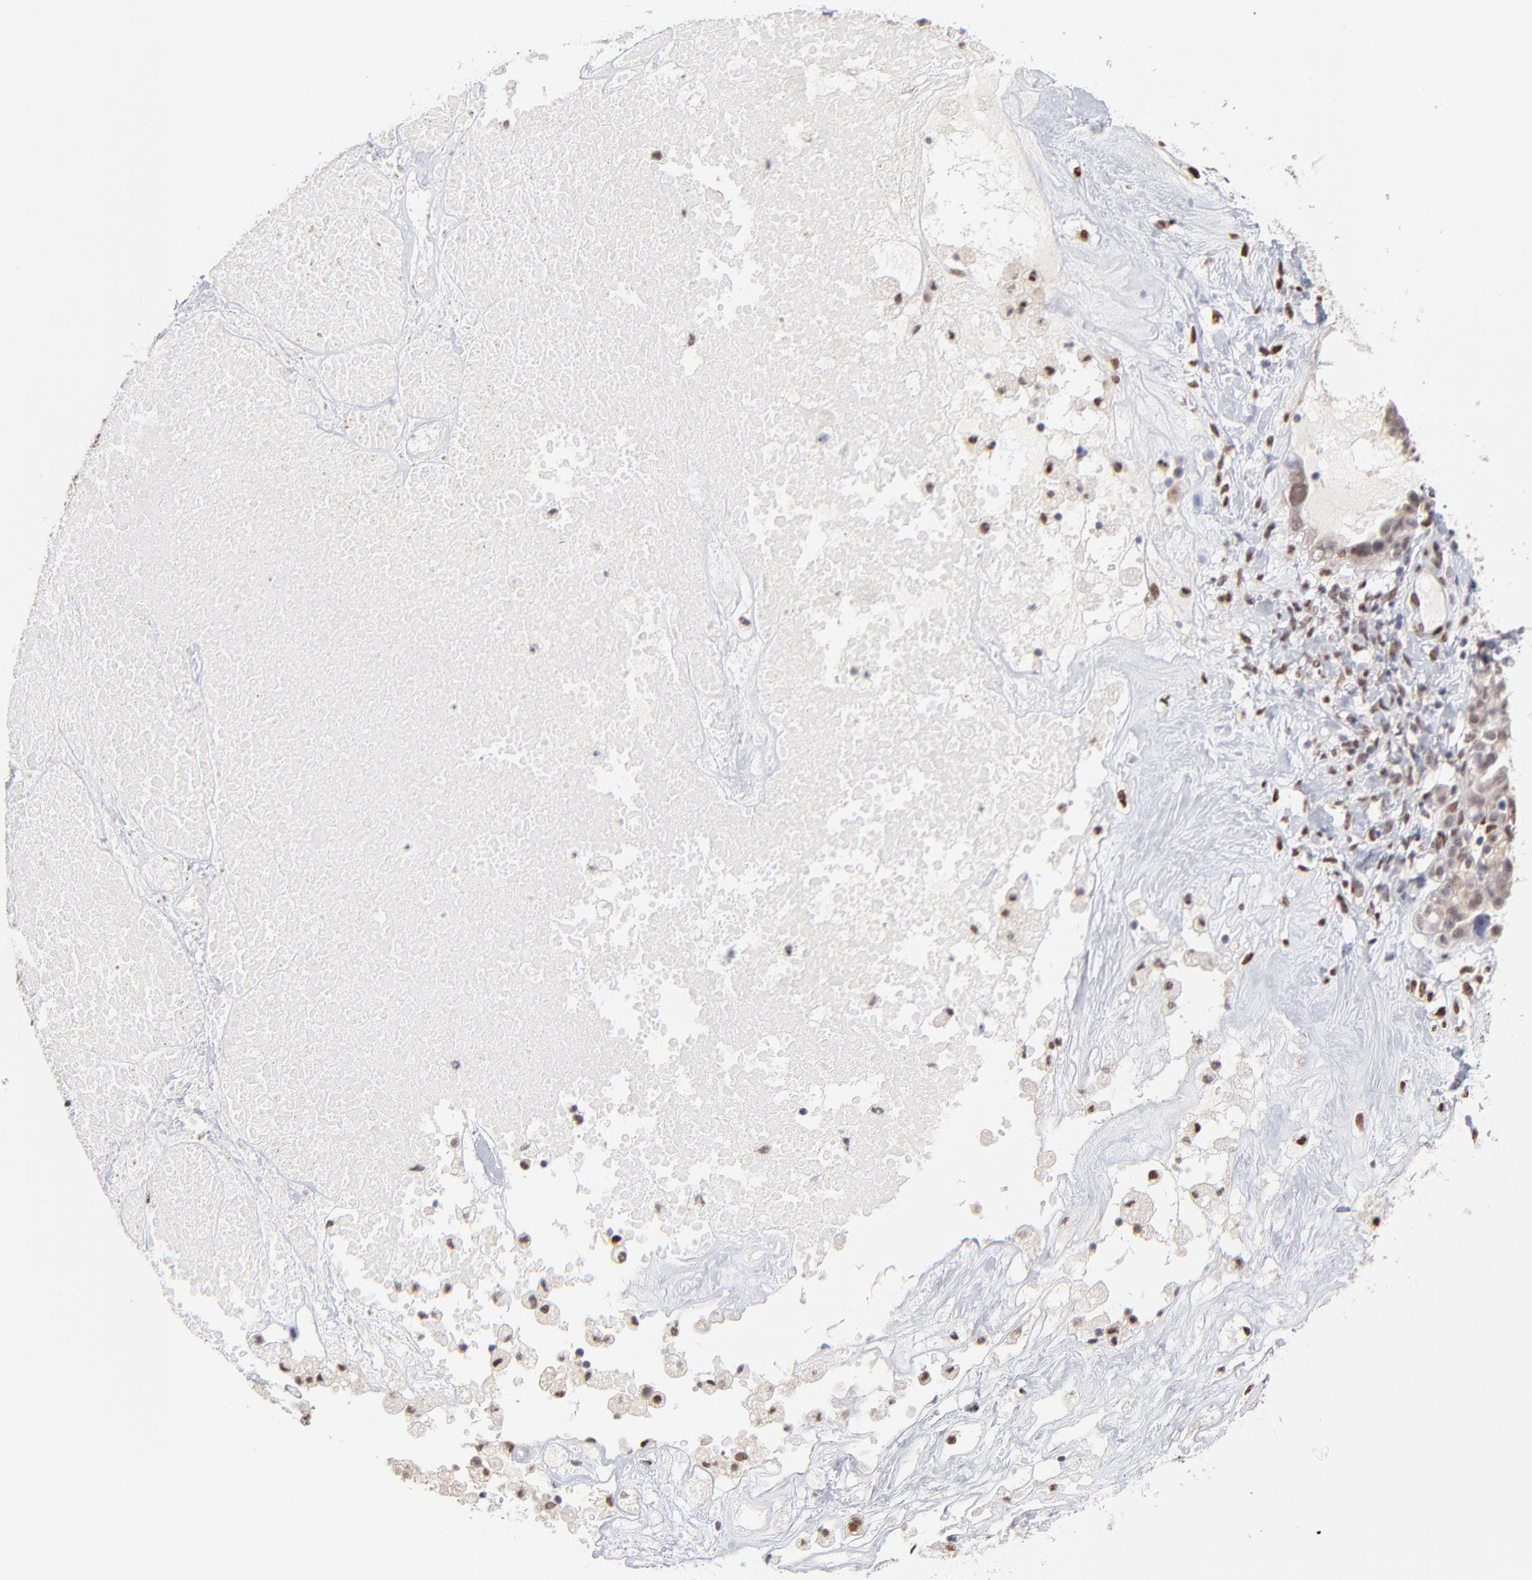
{"staining": {"intensity": "moderate", "quantity": "<25%", "location": "nuclear"}, "tissue": "ovarian cancer", "cell_type": "Tumor cells", "image_type": "cancer", "snomed": [{"axis": "morphology", "description": "Cystadenocarcinoma, serous, NOS"}, {"axis": "topography", "description": "Ovary"}], "caption": "Moderate nuclear protein positivity is seen in about <25% of tumor cells in serous cystadenocarcinoma (ovarian).", "gene": "STAT3", "patient": {"sex": "female", "age": 66}}